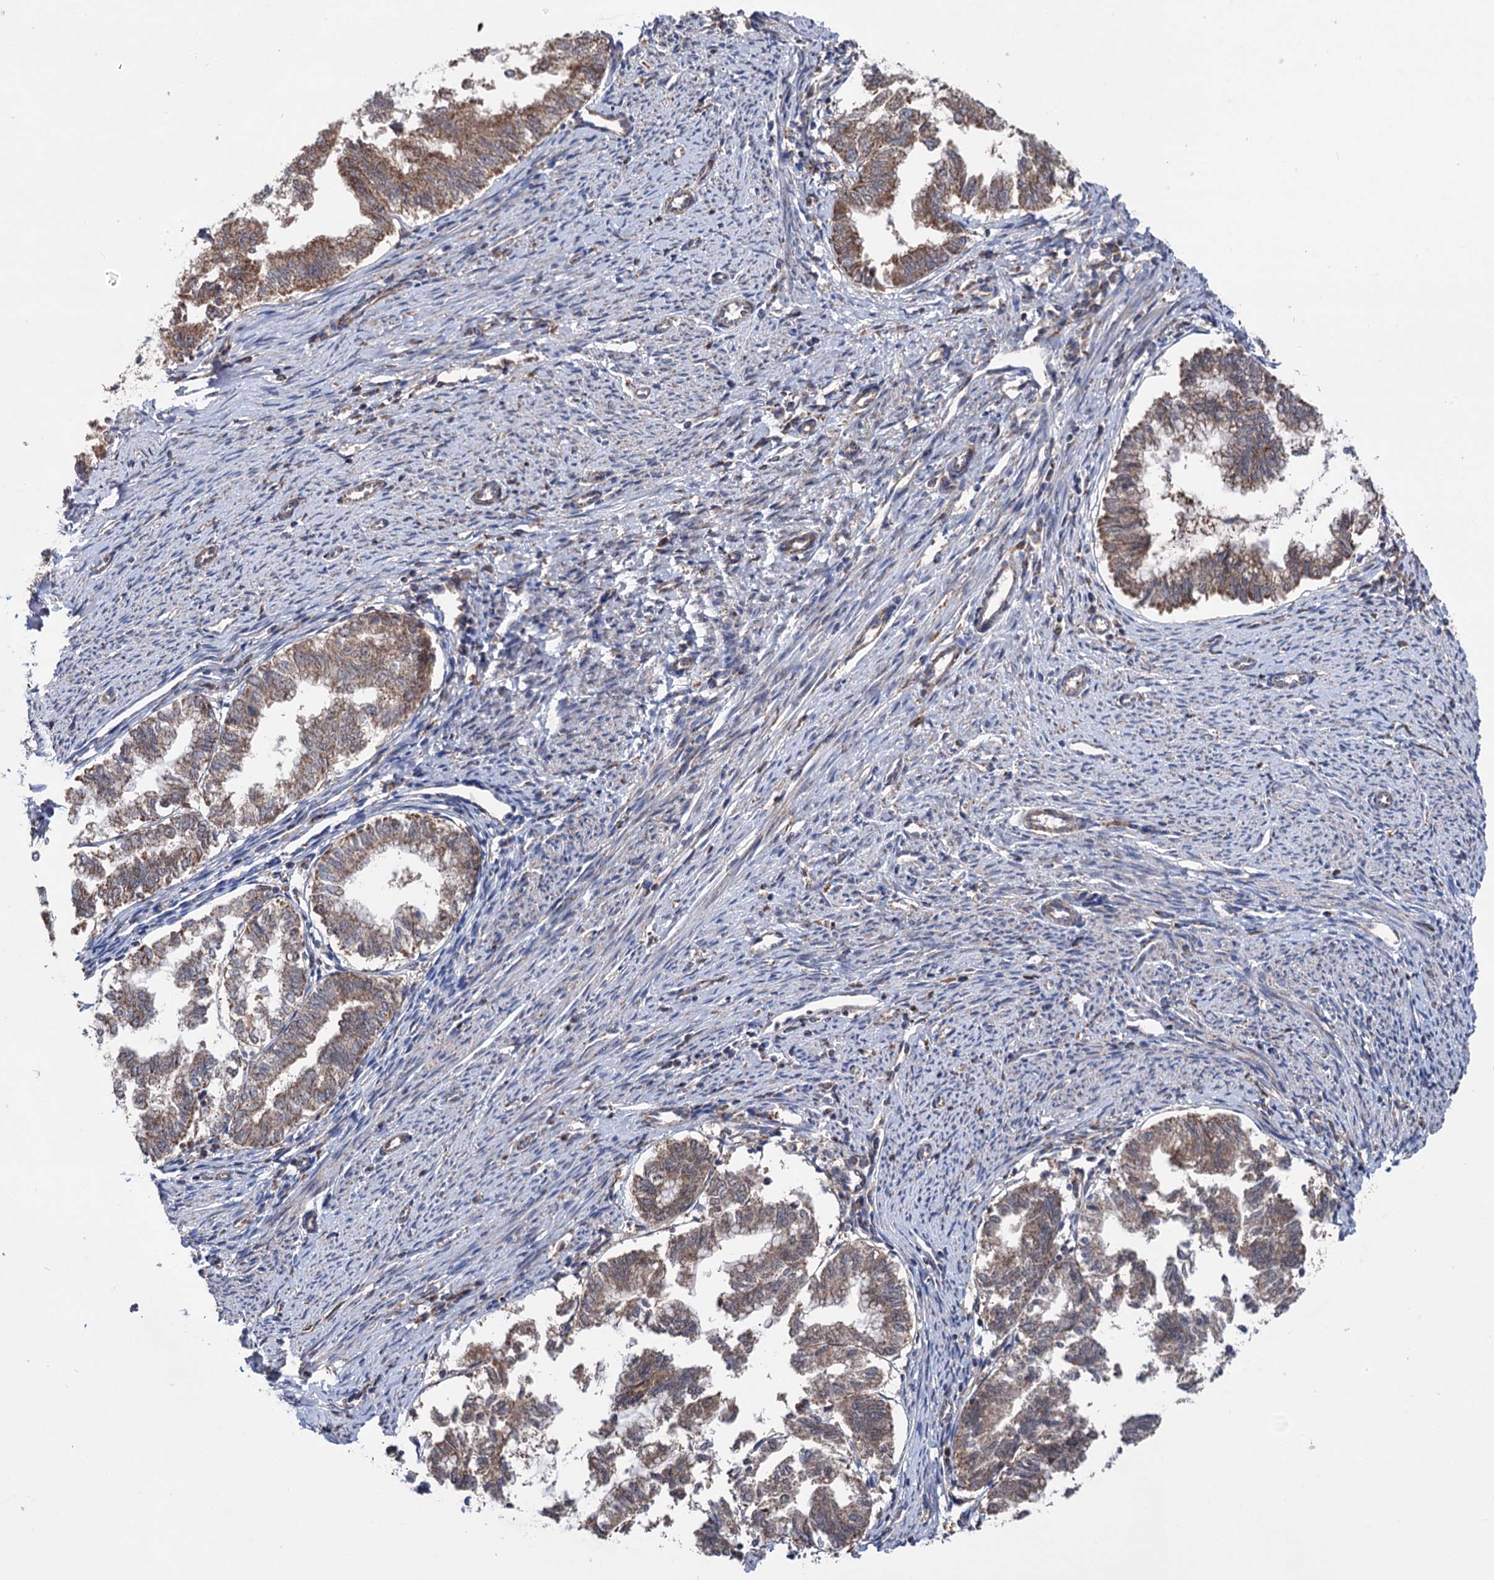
{"staining": {"intensity": "moderate", "quantity": ">75%", "location": "cytoplasmic/membranous"}, "tissue": "endometrial cancer", "cell_type": "Tumor cells", "image_type": "cancer", "snomed": [{"axis": "morphology", "description": "Adenocarcinoma, NOS"}, {"axis": "topography", "description": "Endometrium"}], "caption": "Brown immunohistochemical staining in human endometrial cancer shows moderate cytoplasmic/membranous positivity in about >75% of tumor cells. (Stains: DAB (3,3'-diaminobenzidine) in brown, nuclei in blue, Microscopy: brightfield microscopy at high magnification).", "gene": "SUCLA2", "patient": {"sex": "female", "age": 79}}